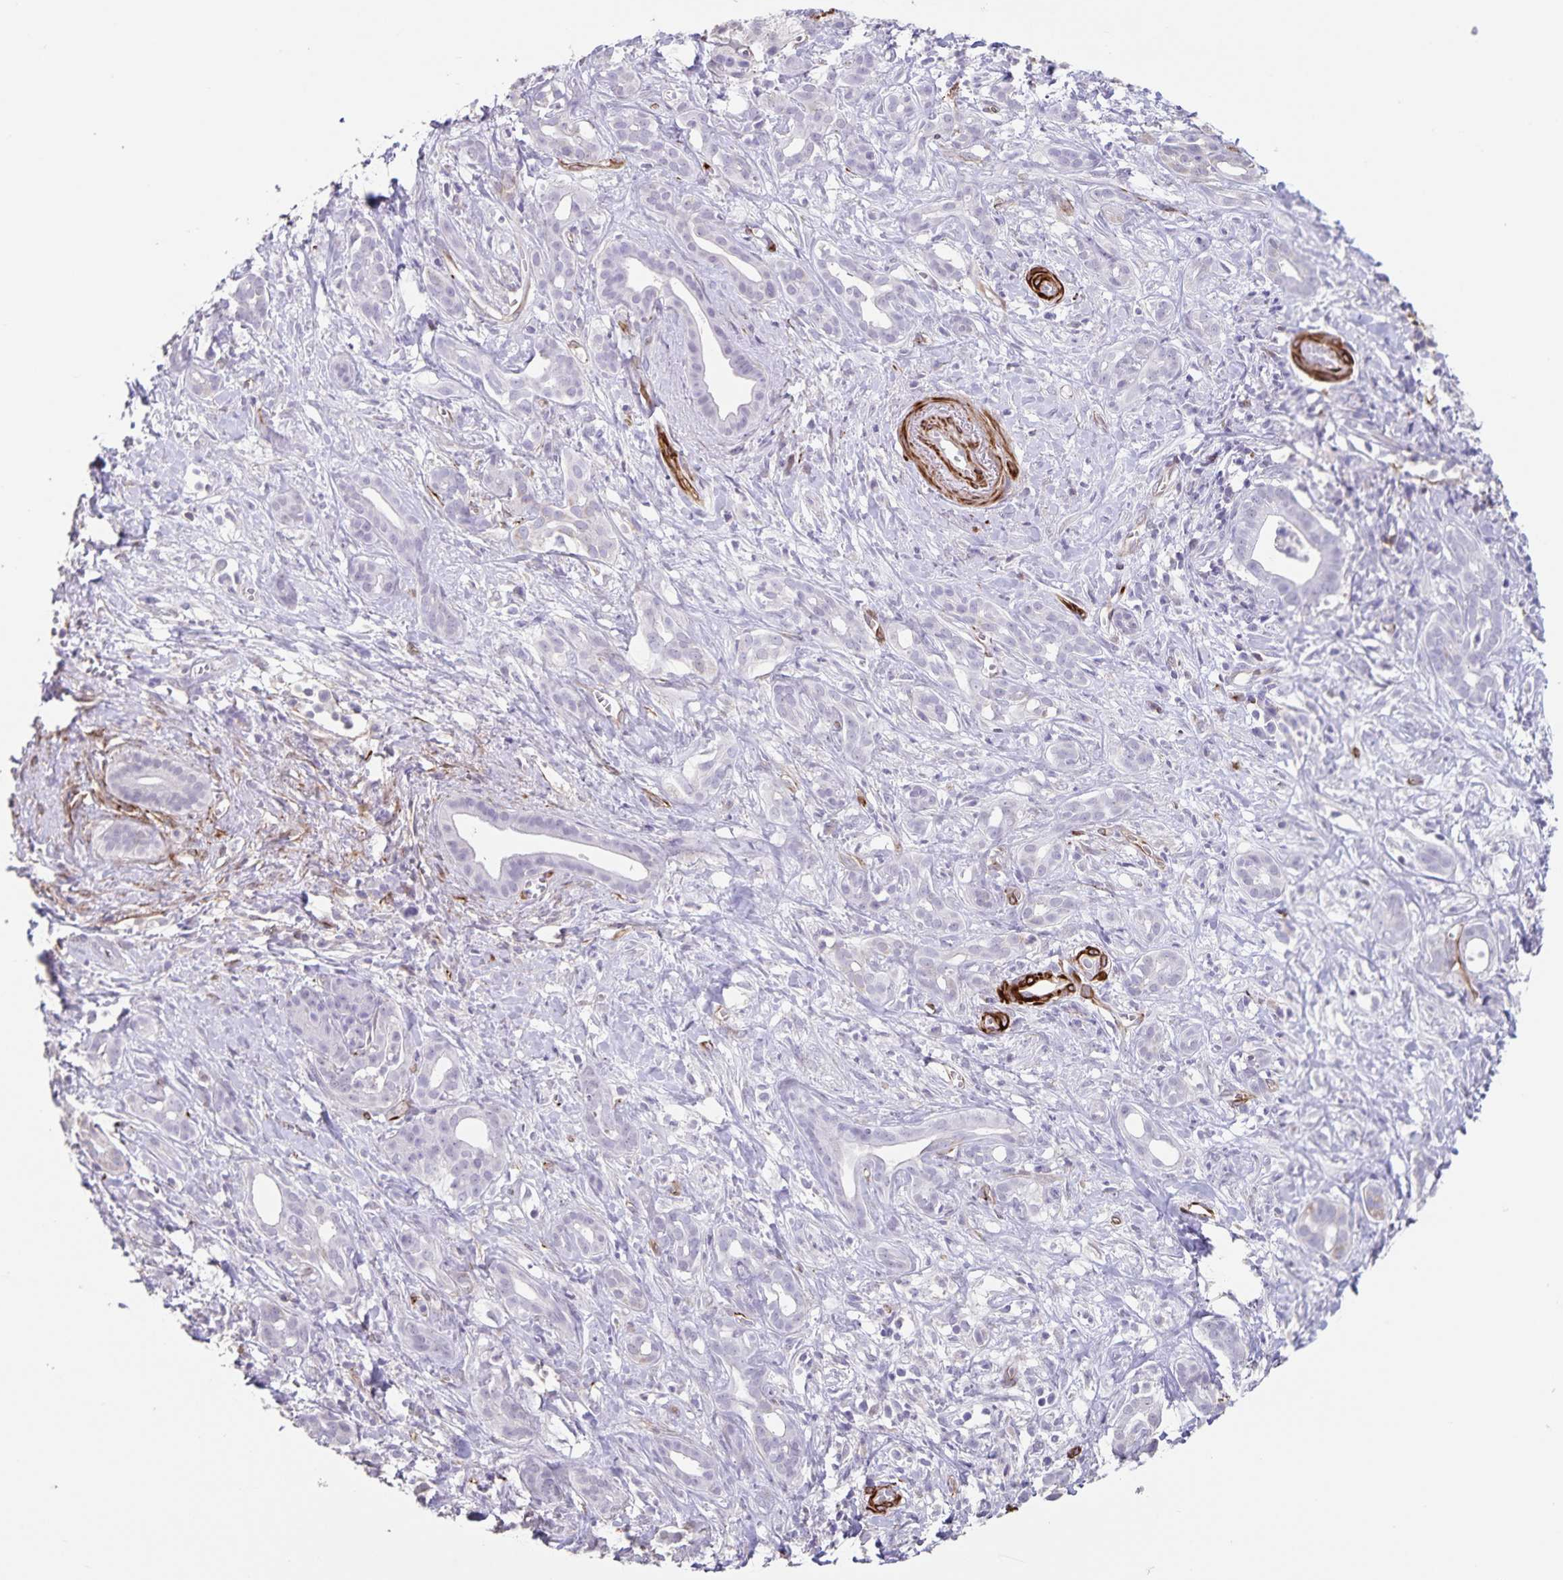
{"staining": {"intensity": "negative", "quantity": "none", "location": "none"}, "tissue": "pancreatic cancer", "cell_type": "Tumor cells", "image_type": "cancer", "snomed": [{"axis": "morphology", "description": "Adenocarcinoma, NOS"}, {"axis": "topography", "description": "Pancreas"}], "caption": "Human pancreatic cancer (adenocarcinoma) stained for a protein using immunohistochemistry (IHC) displays no staining in tumor cells.", "gene": "SYNM", "patient": {"sex": "male", "age": 61}}